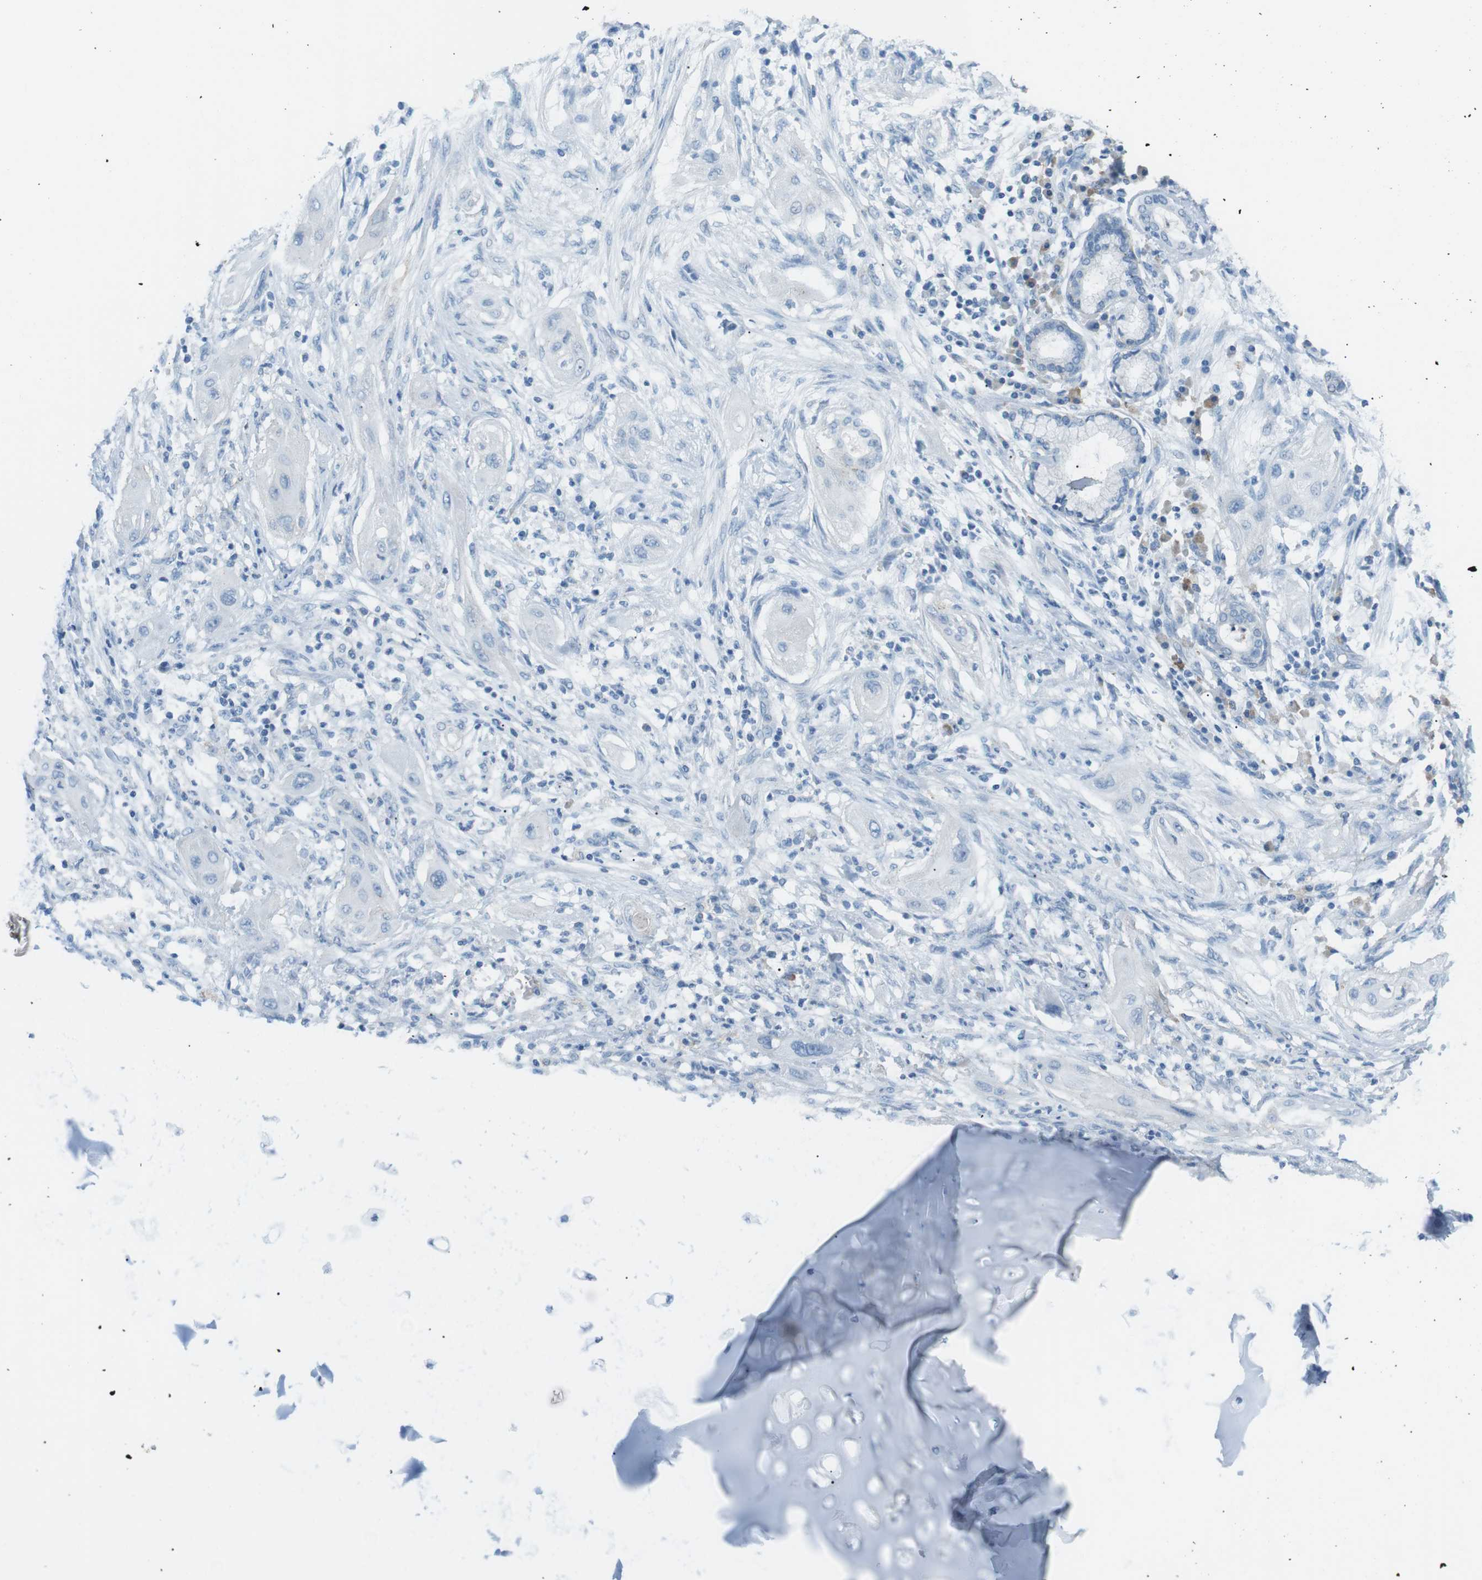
{"staining": {"intensity": "negative", "quantity": "none", "location": "none"}, "tissue": "lung cancer", "cell_type": "Tumor cells", "image_type": "cancer", "snomed": [{"axis": "morphology", "description": "Squamous cell carcinoma, NOS"}, {"axis": "topography", "description": "Lung"}], "caption": "There is no significant staining in tumor cells of lung squamous cell carcinoma.", "gene": "VAMP1", "patient": {"sex": "female", "age": 47}}